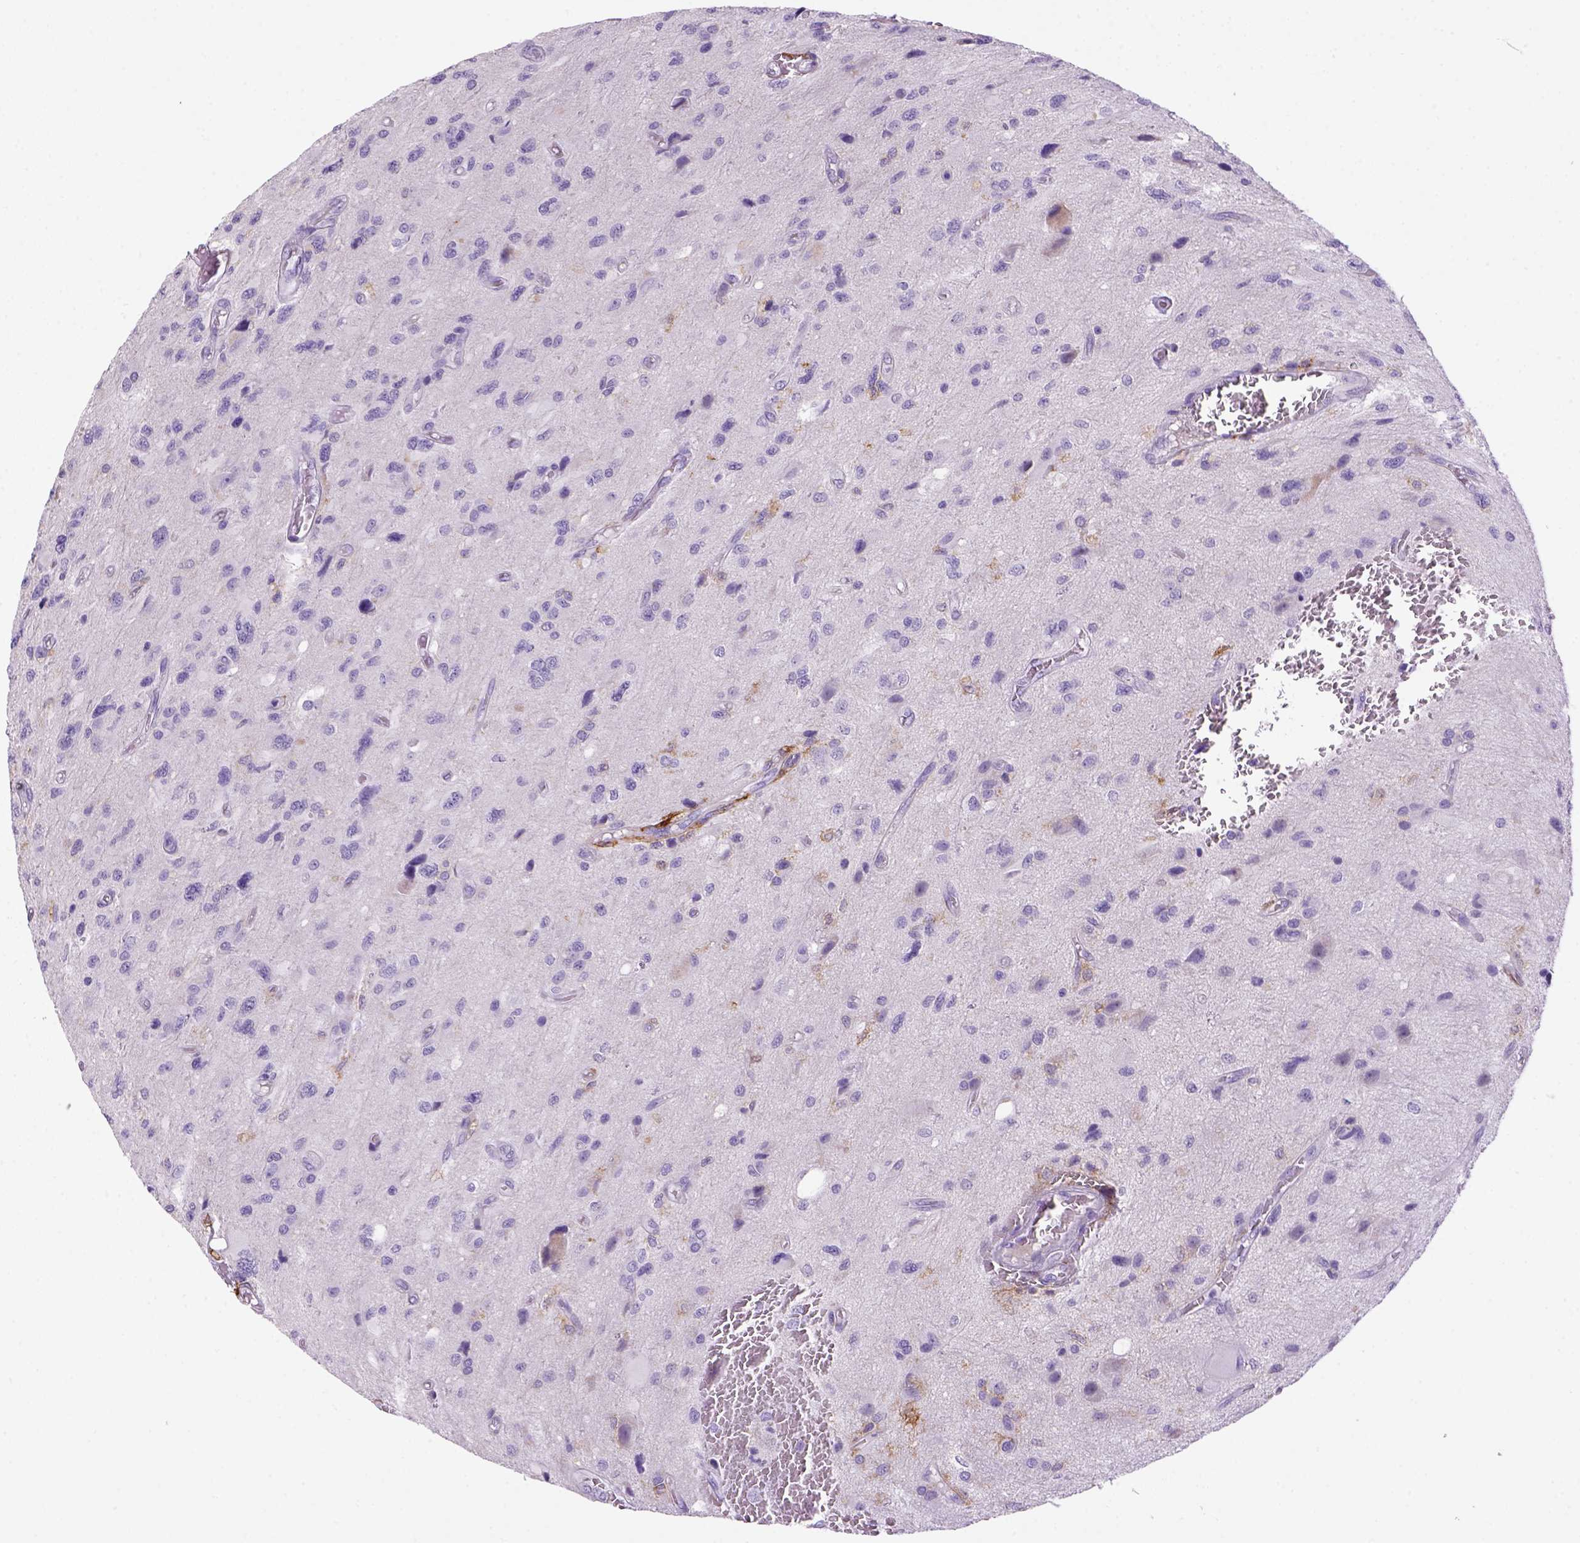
{"staining": {"intensity": "negative", "quantity": "none", "location": "none"}, "tissue": "glioma", "cell_type": "Tumor cells", "image_type": "cancer", "snomed": [{"axis": "morphology", "description": "Glioma, malignant, NOS"}, {"axis": "morphology", "description": "Glioma, malignant, High grade"}, {"axis": "topography", "description": "Brain"}], "caption": "IHC image of glioma stained for a protein (brown), which reveals no expression in tumor cells.", "gene": "CD14", "patient": {"sex": "female", "age": 71}}